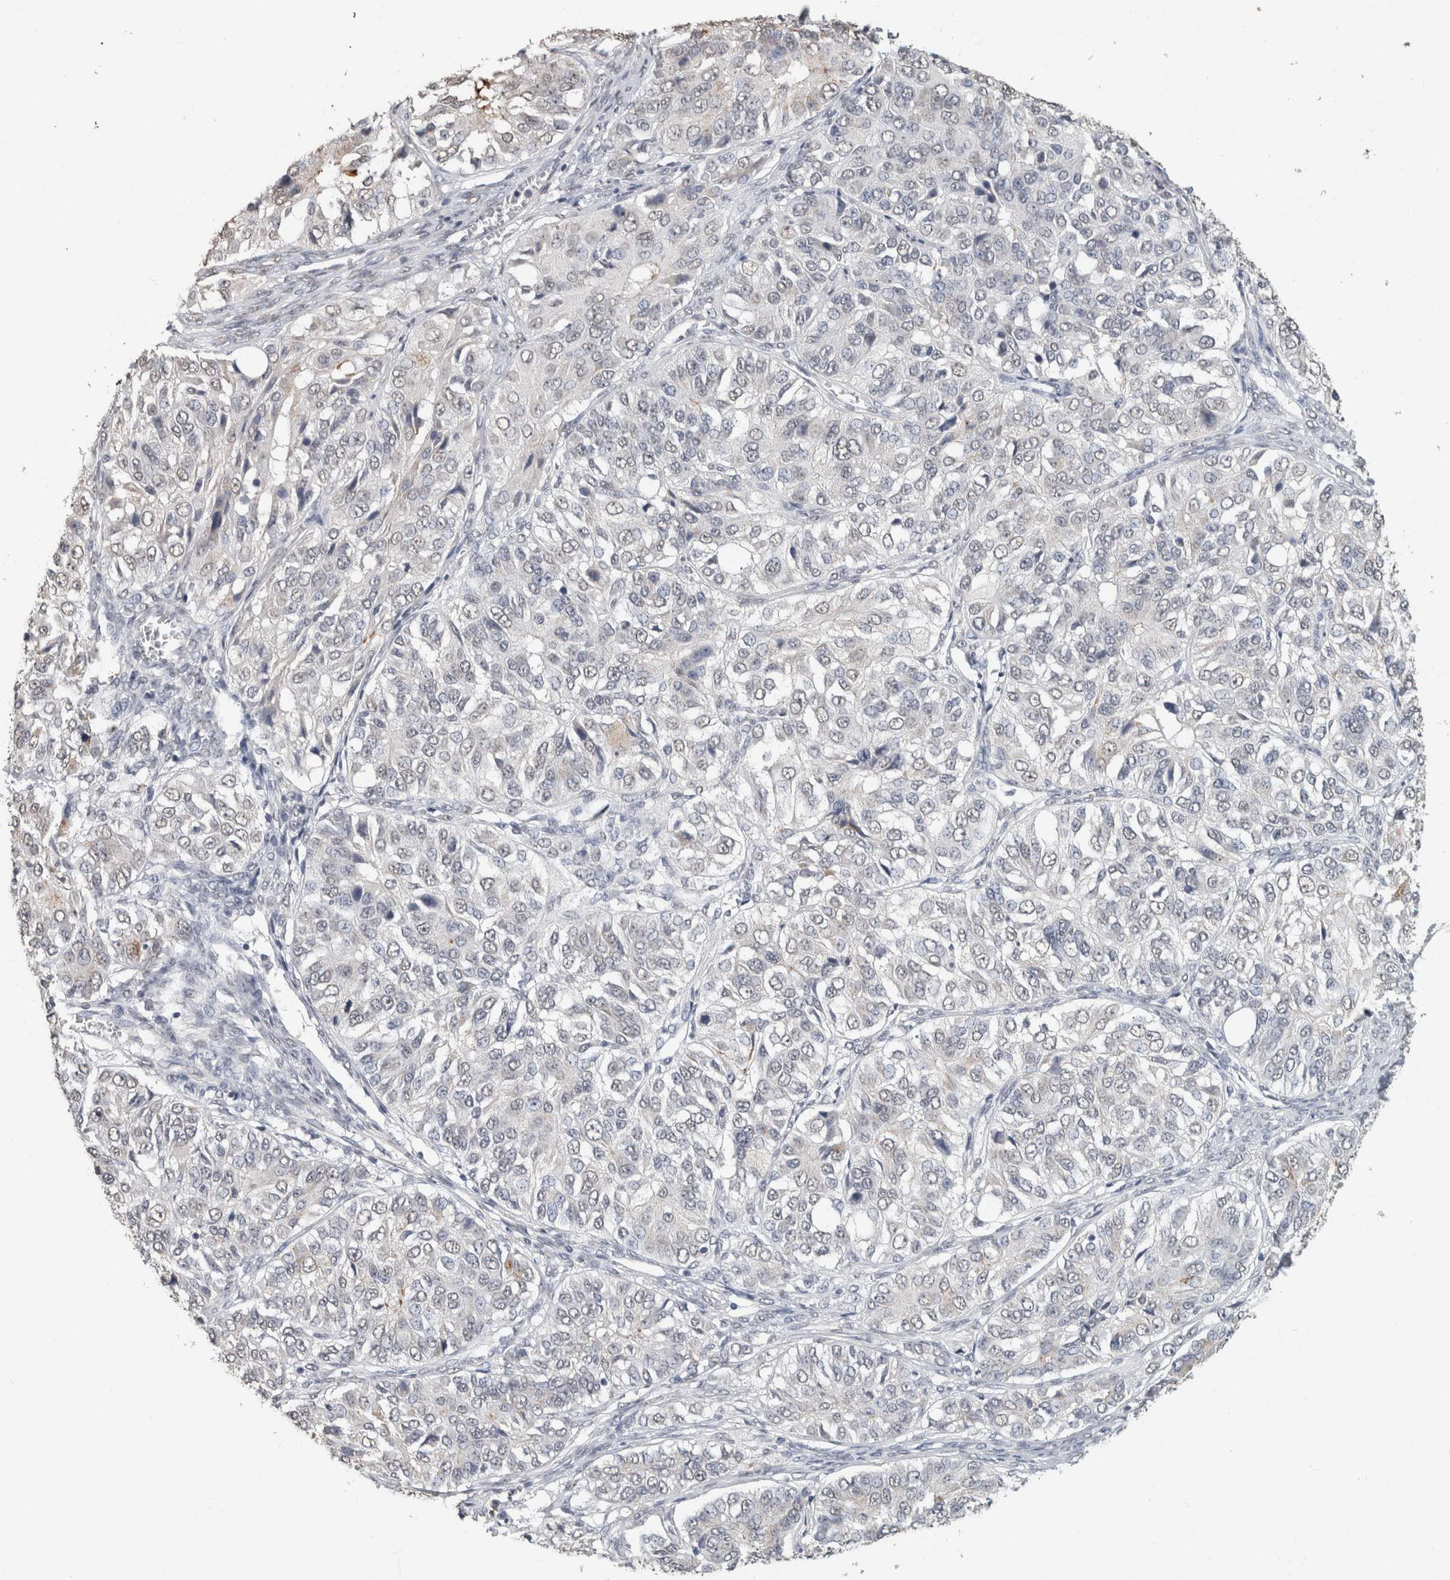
{"staining": {"intensity": "negative", "quantity": "none", "location": "none"}, "tissue": "ovarian cancer", "cell_type": "Tumor cells", "image_type": "cancer", "snomed": [{"axis": "morphology", "description": "Carcinoma, endometroid"}, {"axis": "topography", "description": "Ovary"}], "caption": "A histopathology image of human ovarian endometroid carcinoma is negative for staining in tumor cells.", "gene": "LTBP1", "patient": {"sex": "female", "age": 51}}